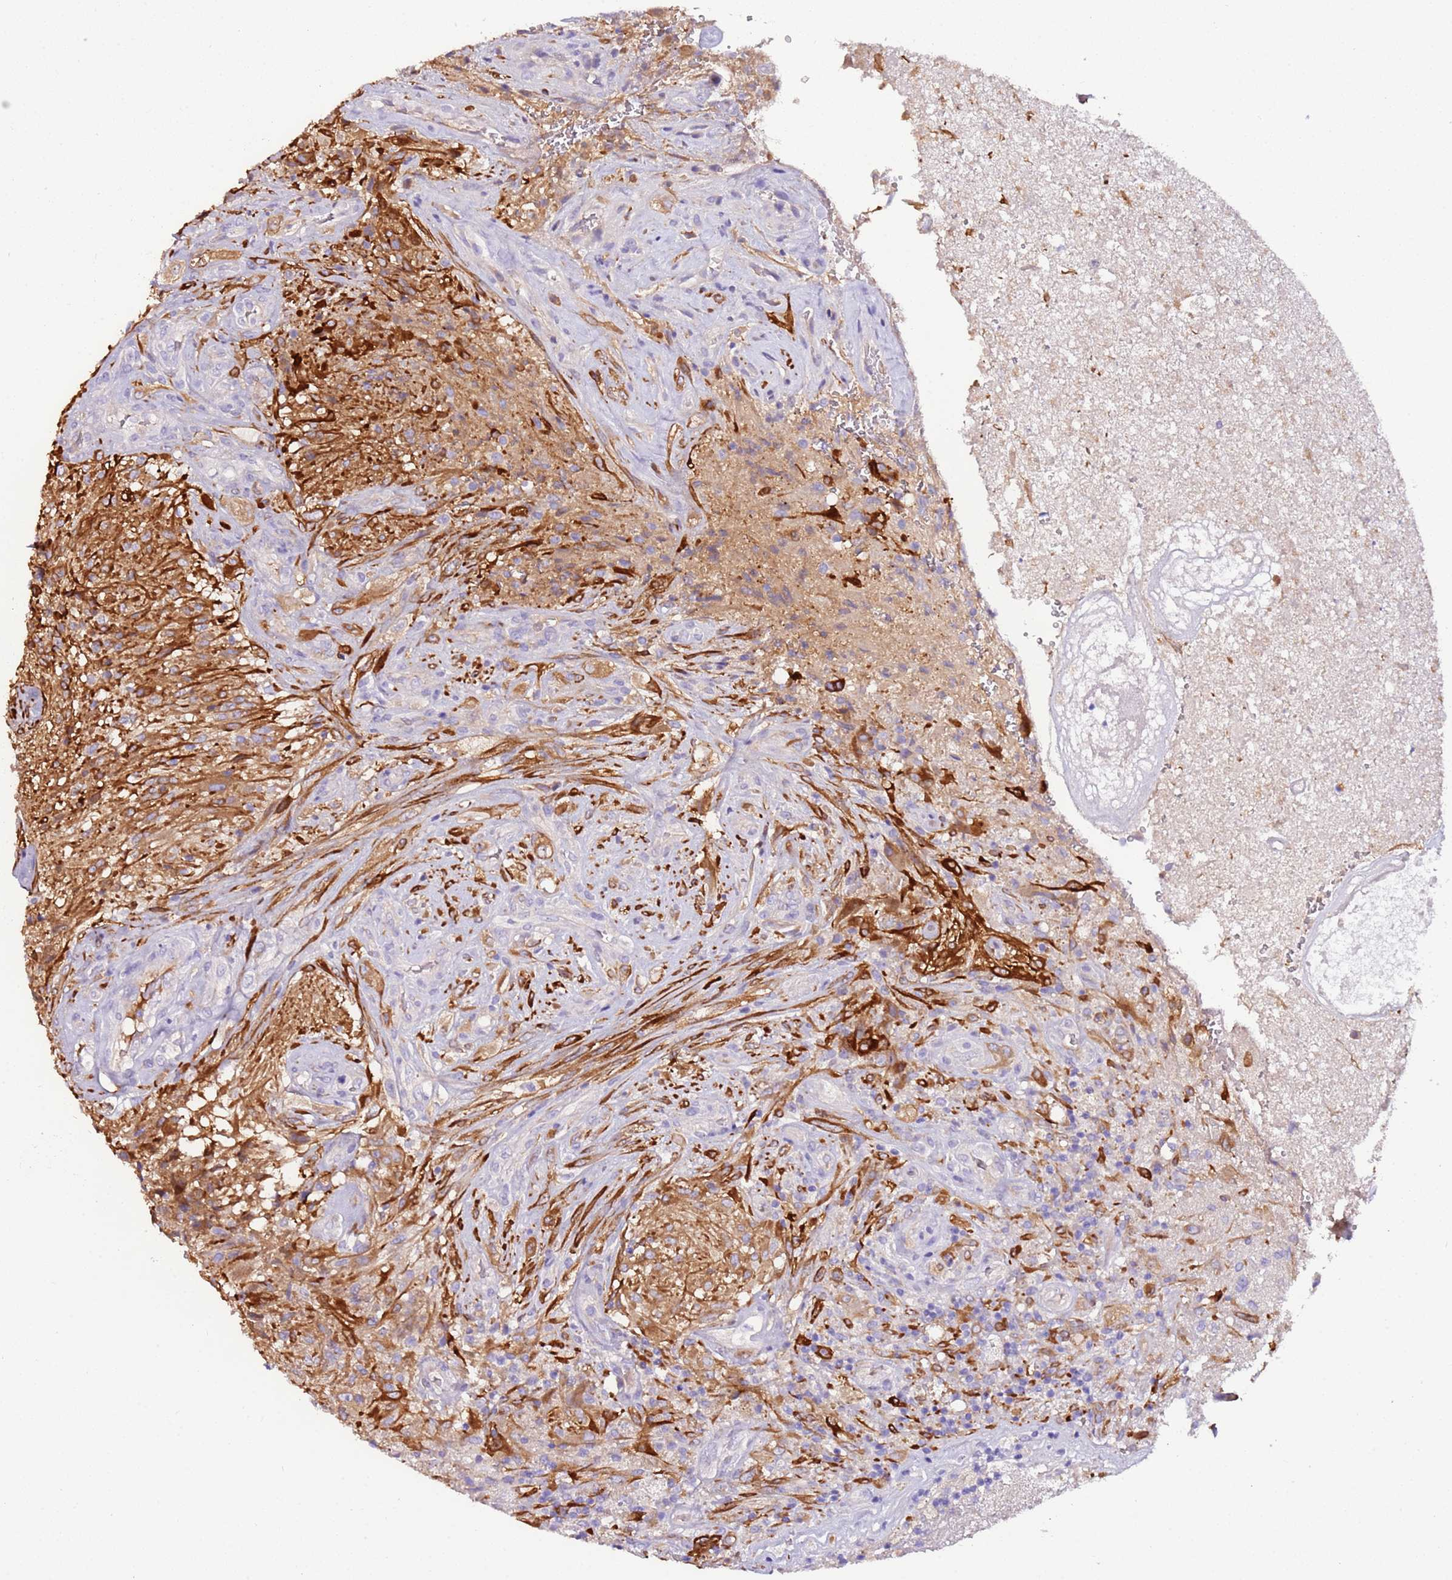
{"staining": {"intensity": "weak", "quantity": "25%-75%", "location": "cytoplasmic/membranous"}, "tissue": "glioma", "cell_type": "Tumor cells", "image_type": "cancer", "snomed": [{"axis": "morphology", "description": "Glioma, malignant, High grade"}, {"axis": "topography", "description": "Brain"}], "caption": "DAB immunohistochemical staining of high-grade glioma (malignant) demonstrates weak cytoplasmic/membranous protein expression in about 25%-75% of tumor cells. (brown staining indicates protein expression, while blue staining denotes nuclei).", "gene": "FAM174C", "patient": {"sex": "male", "age": 56}}